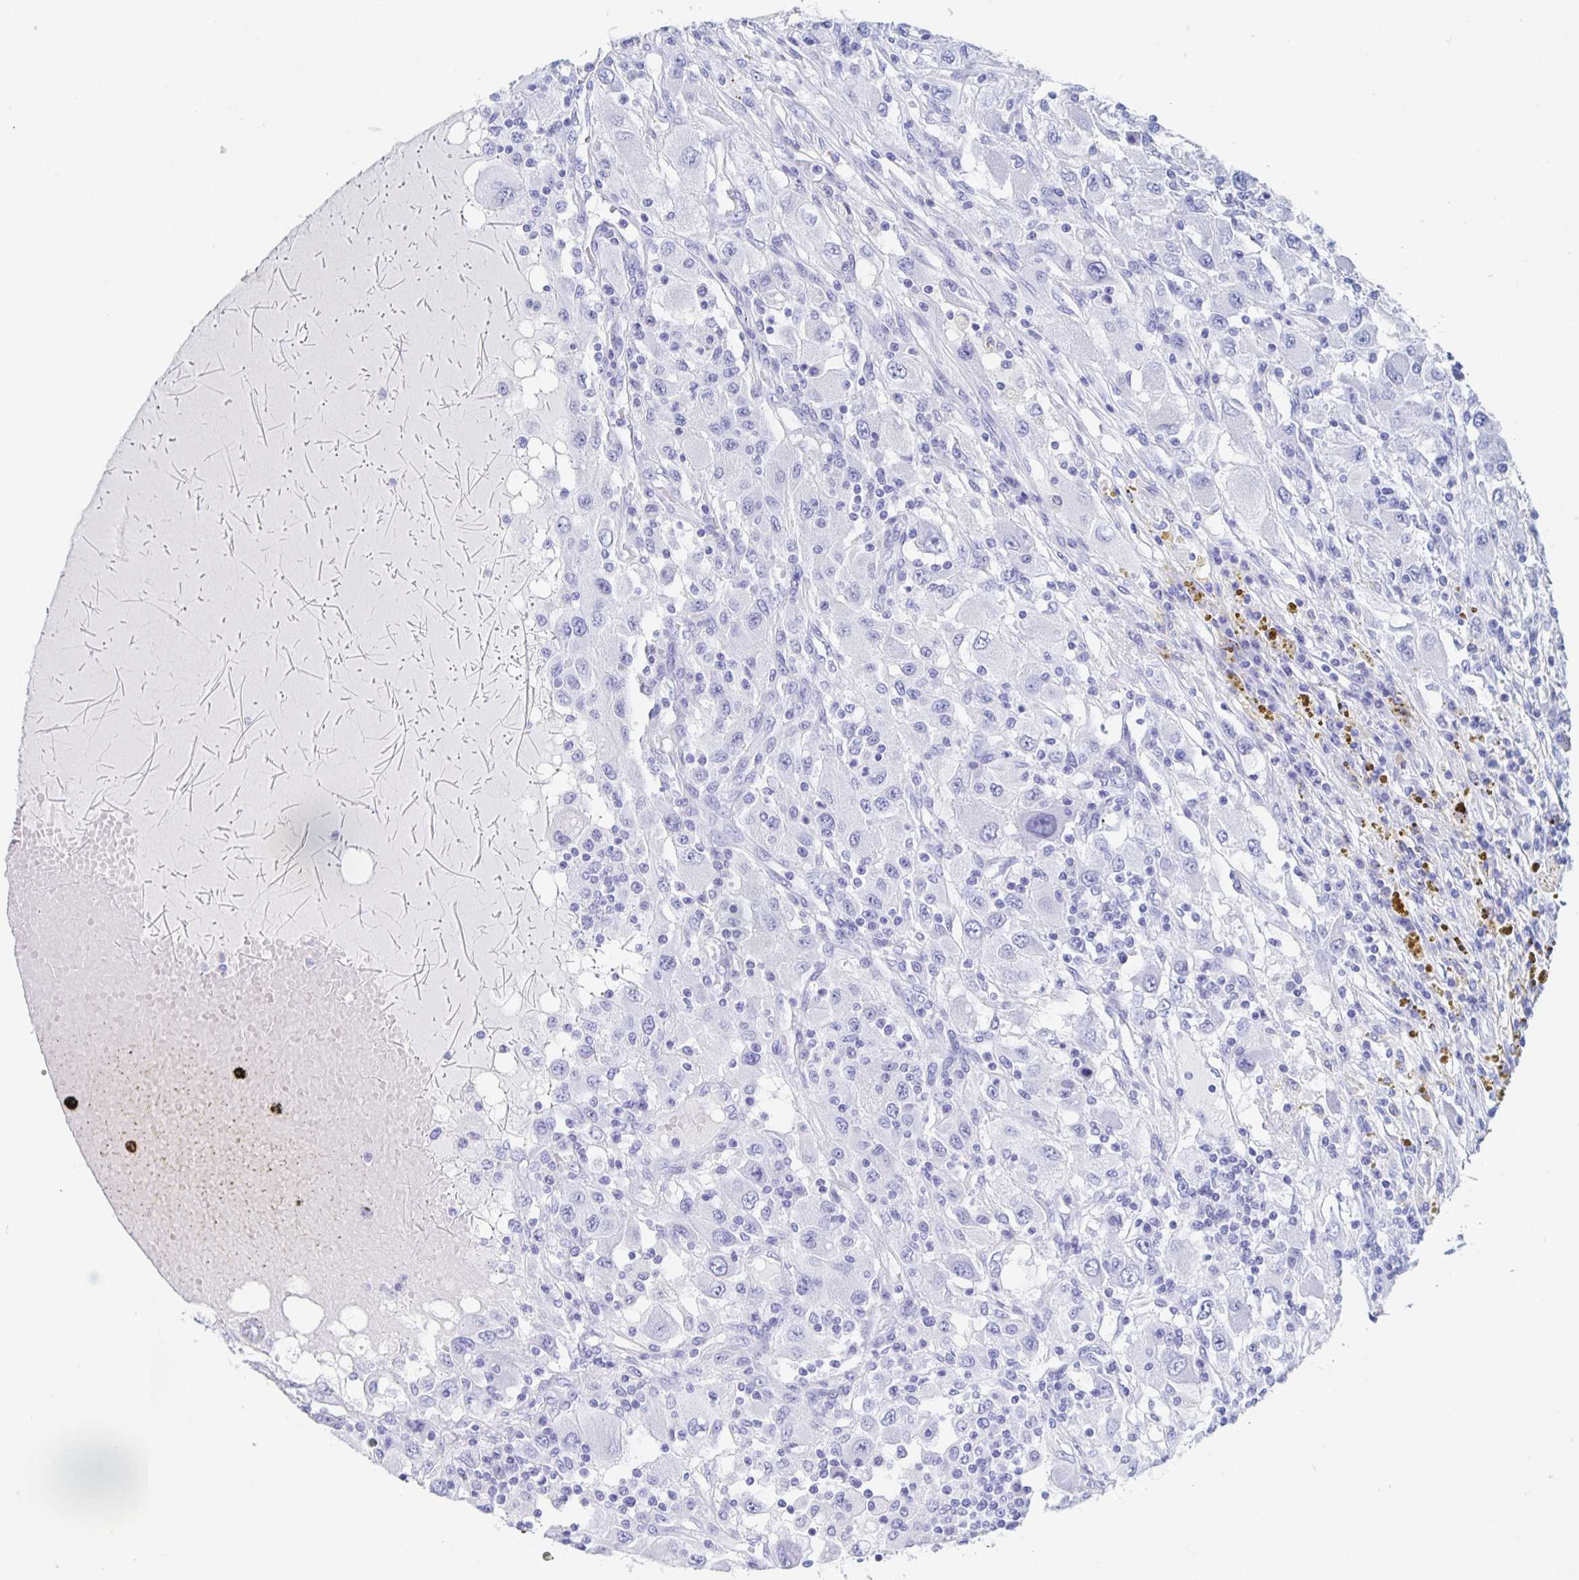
{"staining": {"intensity": "negative", "quantity": "none", "location": "none"}, "tissue": "renal cancer", "cell_type": "Tumor cells", "image_type": "cancer", "snomed": [{"axis": "morphology", "description": "Adenocarcinoma, NOS"}, {"axis": "topography", "description": "Kidney"}], "caption": "High magnification brightfield microscopy of adenocarcinoma (renal) stained with DAB (brown) and counterstained with hematoxylin (blue): tumor cells show no significant expression.", "gene": "DMBT1", "patient": {"sex": "female", "age": 67}}